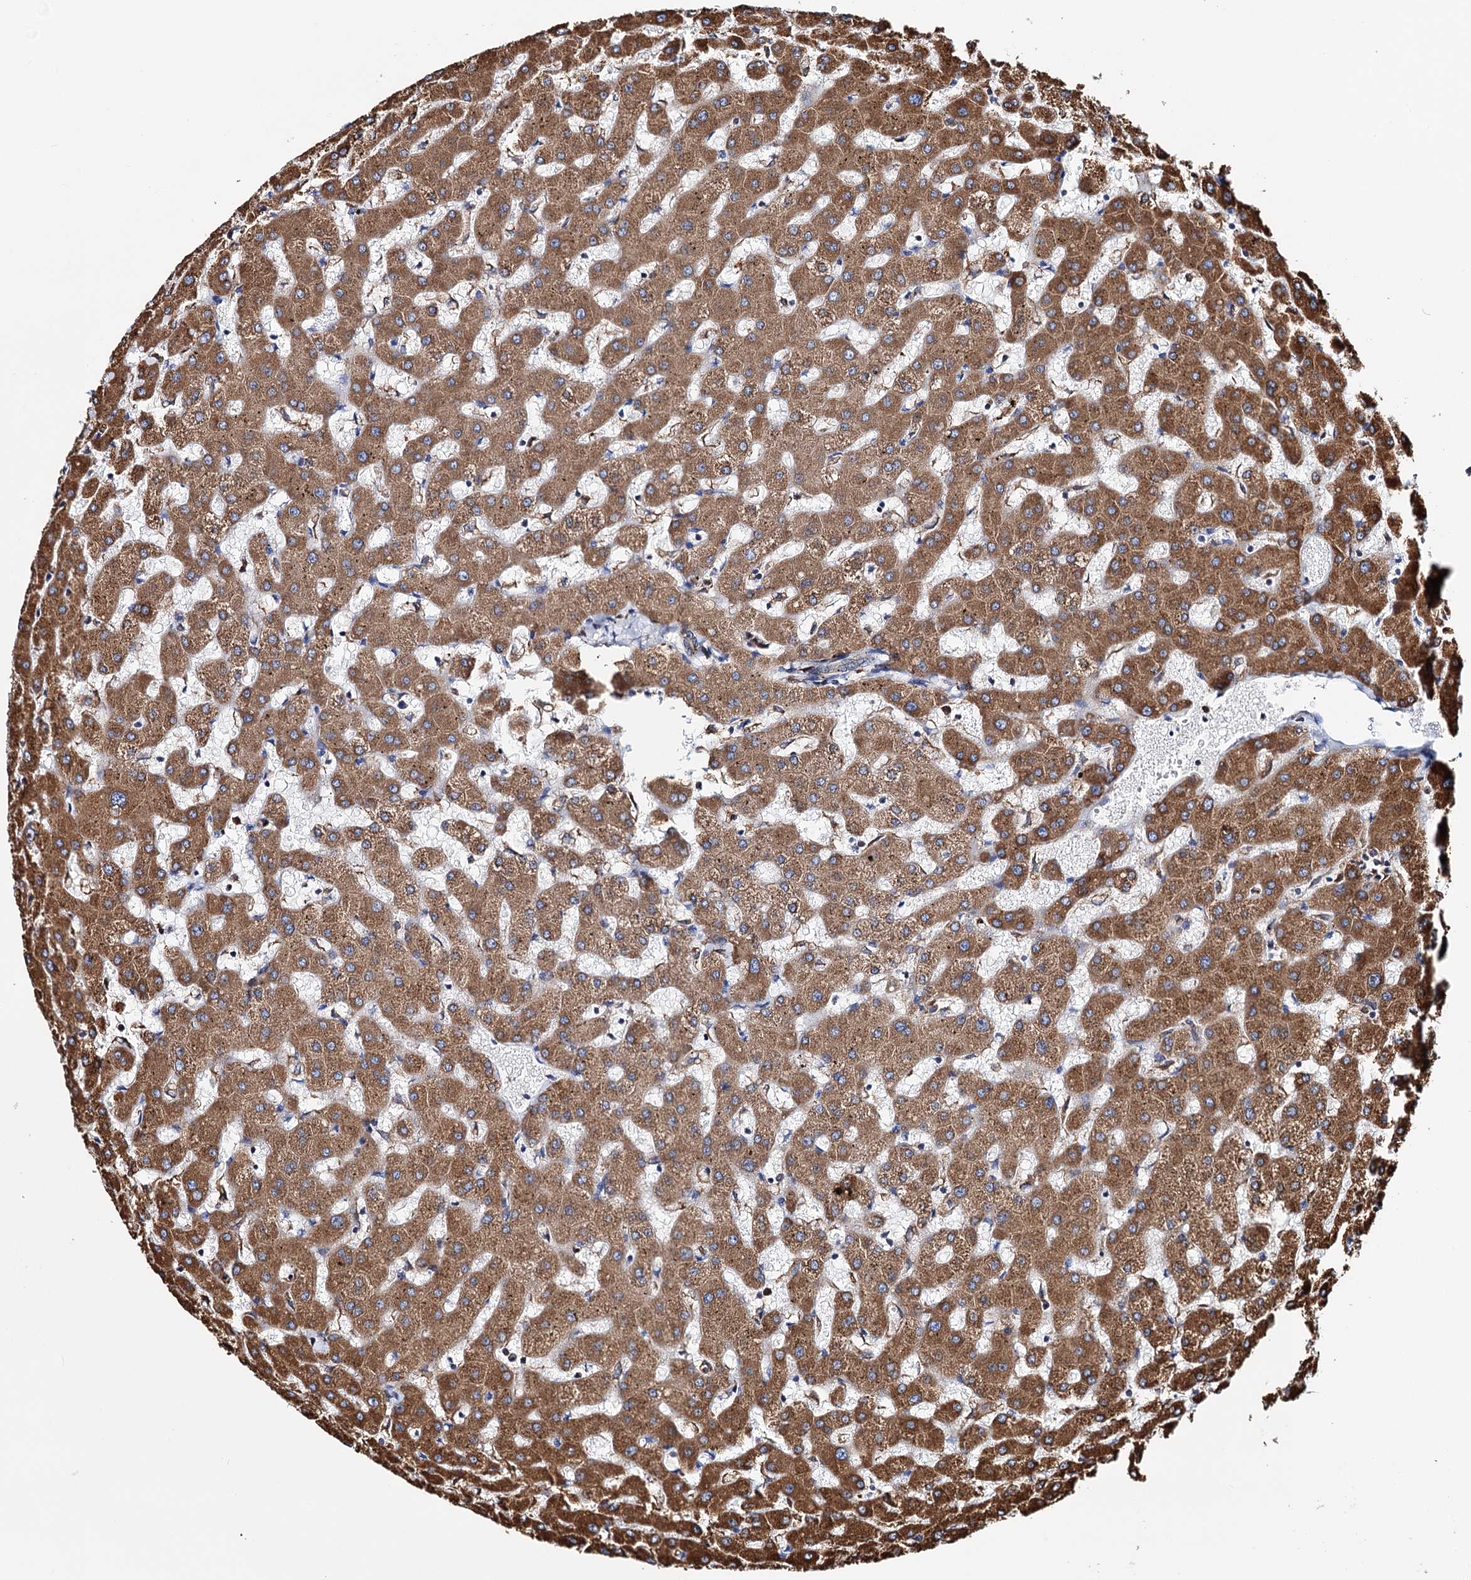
{"staining": {"intensity": "moderate", "quantity": "25%-75%", "location": "cytoplasmic/membranous"}, "tissue": "liver", "cell_type": "Cholangiocytes", "image_type": "normal", "snomed": [{"axis": "morphology", "description": "Normal tissue, NOS"}, {"axis": "topography", "description": "Liver"}], "caption": "Cholangiocytes show moderate cytoplasmic/membranous staining in approximately 25%-75% of cells in normal liver. Nuclei are stained in blue.", "gene": "ERP29", "patient": {"sex": "female", "age": 63}}